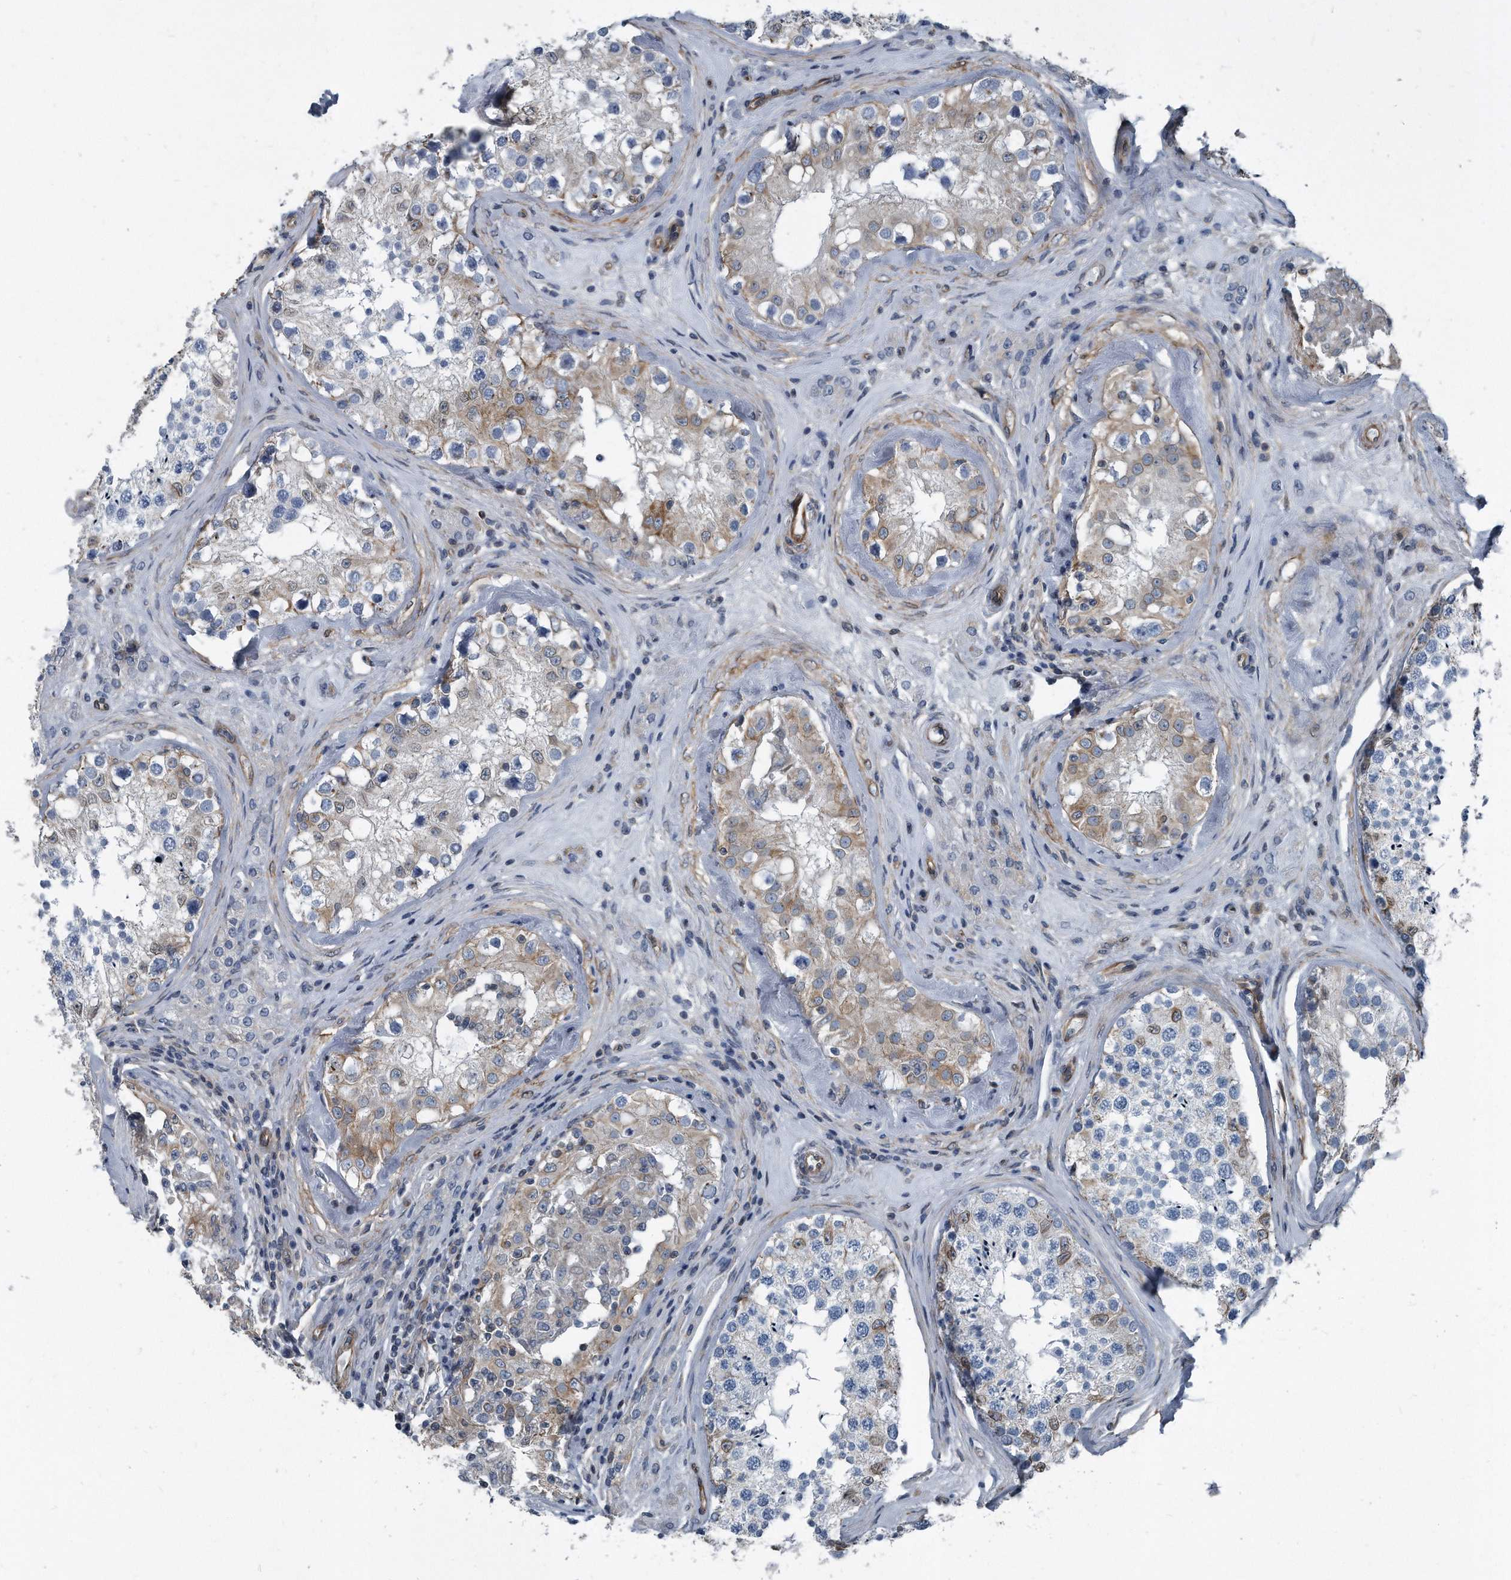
{"staining": {"intensity": "moderate", "quantity": "<25%", "location": "cytoplasmic/membranous"}, "tissue": "testis", "cell_type": "Cells in seminiferous ducts", "image_type": "normal", "snomed": [{"axis": "morphology", "description": "Normal tissue, NOS"}, {"axis": "topography", "description": "Testis"}], "caption": "Normal testis demonstrates moderate cytoplasmic/membranous staining in approximately <25% of cells in seminiferous ducts, visualized by immunohistochemistry. Using DAB (3,3'-diaminobenzidine) (brown) and hematoxylin (blue) stains, captured at high magnification using brightfield microscopy.", "gene": "PLEC", "patient": {"sex": "male", "age": 46}}